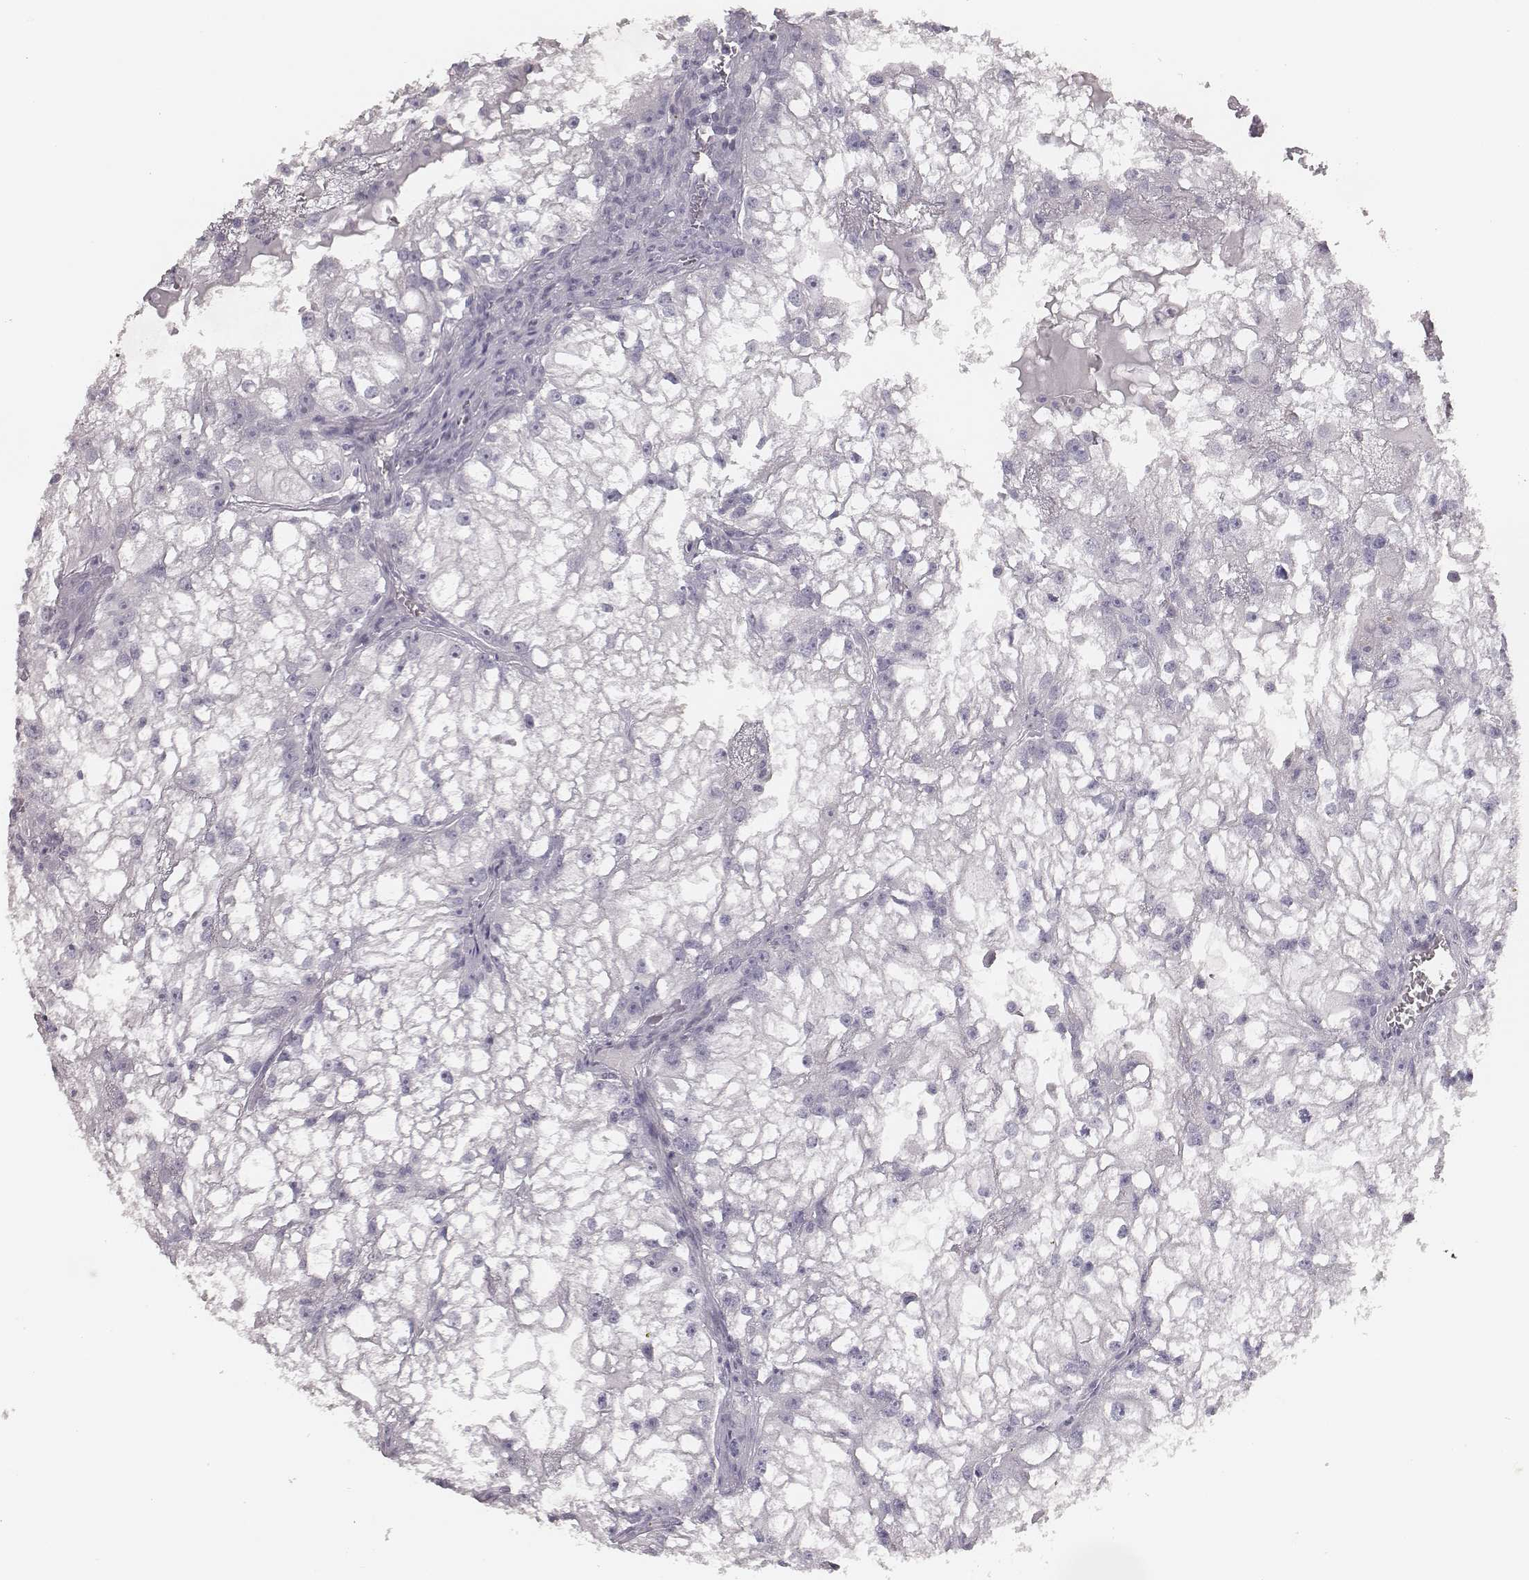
{"staining": {"intensity": "negative", "quantity": "none", "location": "none"}, "tissue": "renal cancer", "cell_type": "Tumor cells", "image_type": "cancer", "snomed": [{"axis": "morphology", "description": "Adenocarcinoma, NOS"}, {"axis": "topography", "description": "Kidney"}], "caption": "Immunohistochemical staining of renal adenocarcinoma exhibits no significant positivity in tumor cells.", "gene": "MYH6", "patient": {"sex": "male", "age": 59}}